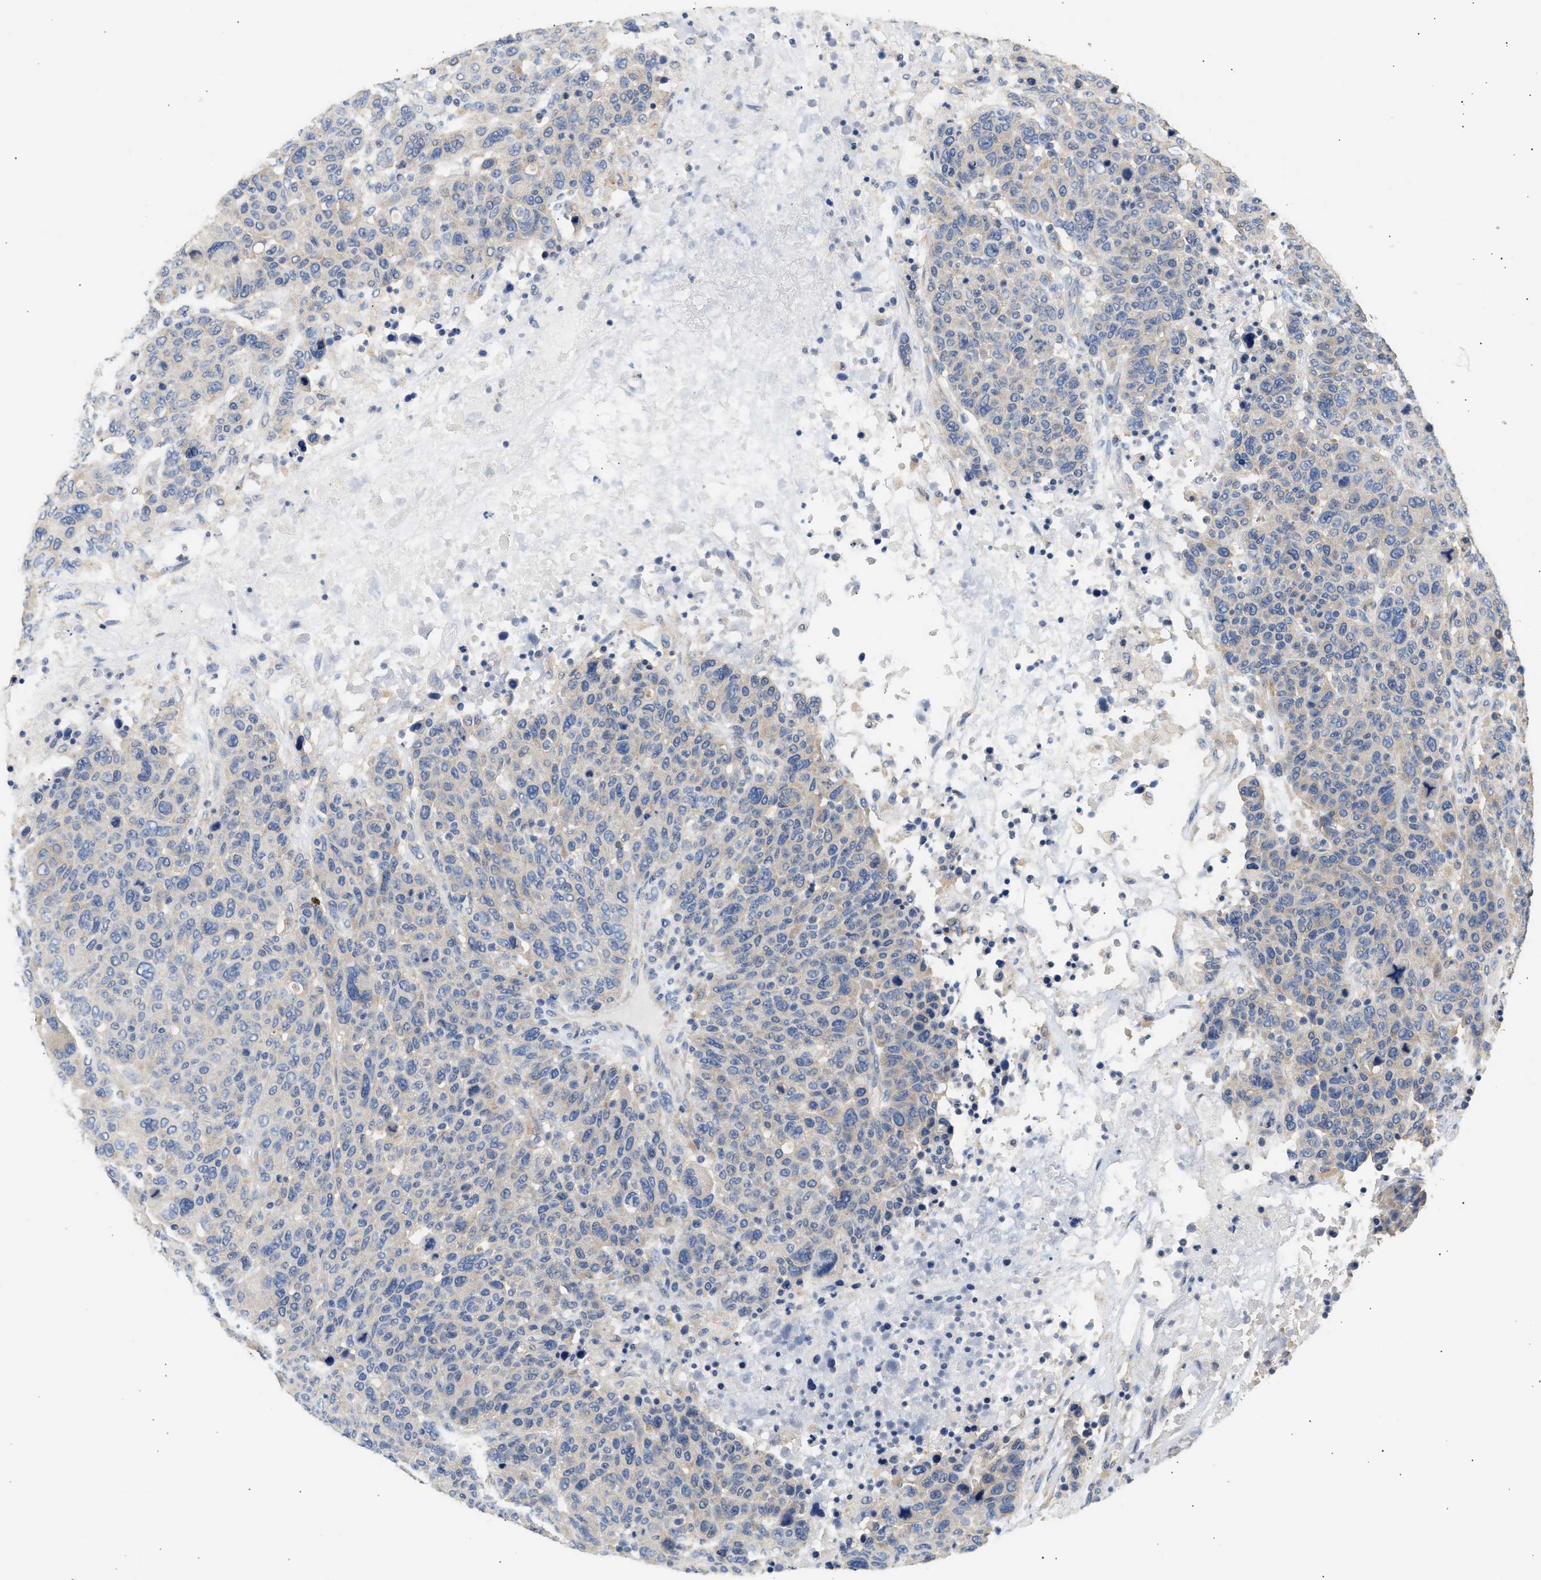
{"staining": {"intensity": "weak", "quantity": "<25%", "location": "cytoplasmic/membranous"}, "tissue": "breast cancer", "cell_type": "Tumor cells", "image_type": "cancer", "snomed": [{"axis": "morphology", "description": "Duct carcinoma"}, {"axis": "topography", "description": "Breast"}], "caption": "Immunohistochemistry (IHC) photomicrograph of neoplastic tissue: breast cancer stained with DAB (3,3'-diaminobenzidine) exhibits no significant protein positivity in tumor cells.", "gene": "WDR31", "patient": {"sex": "female", "age": 37}}